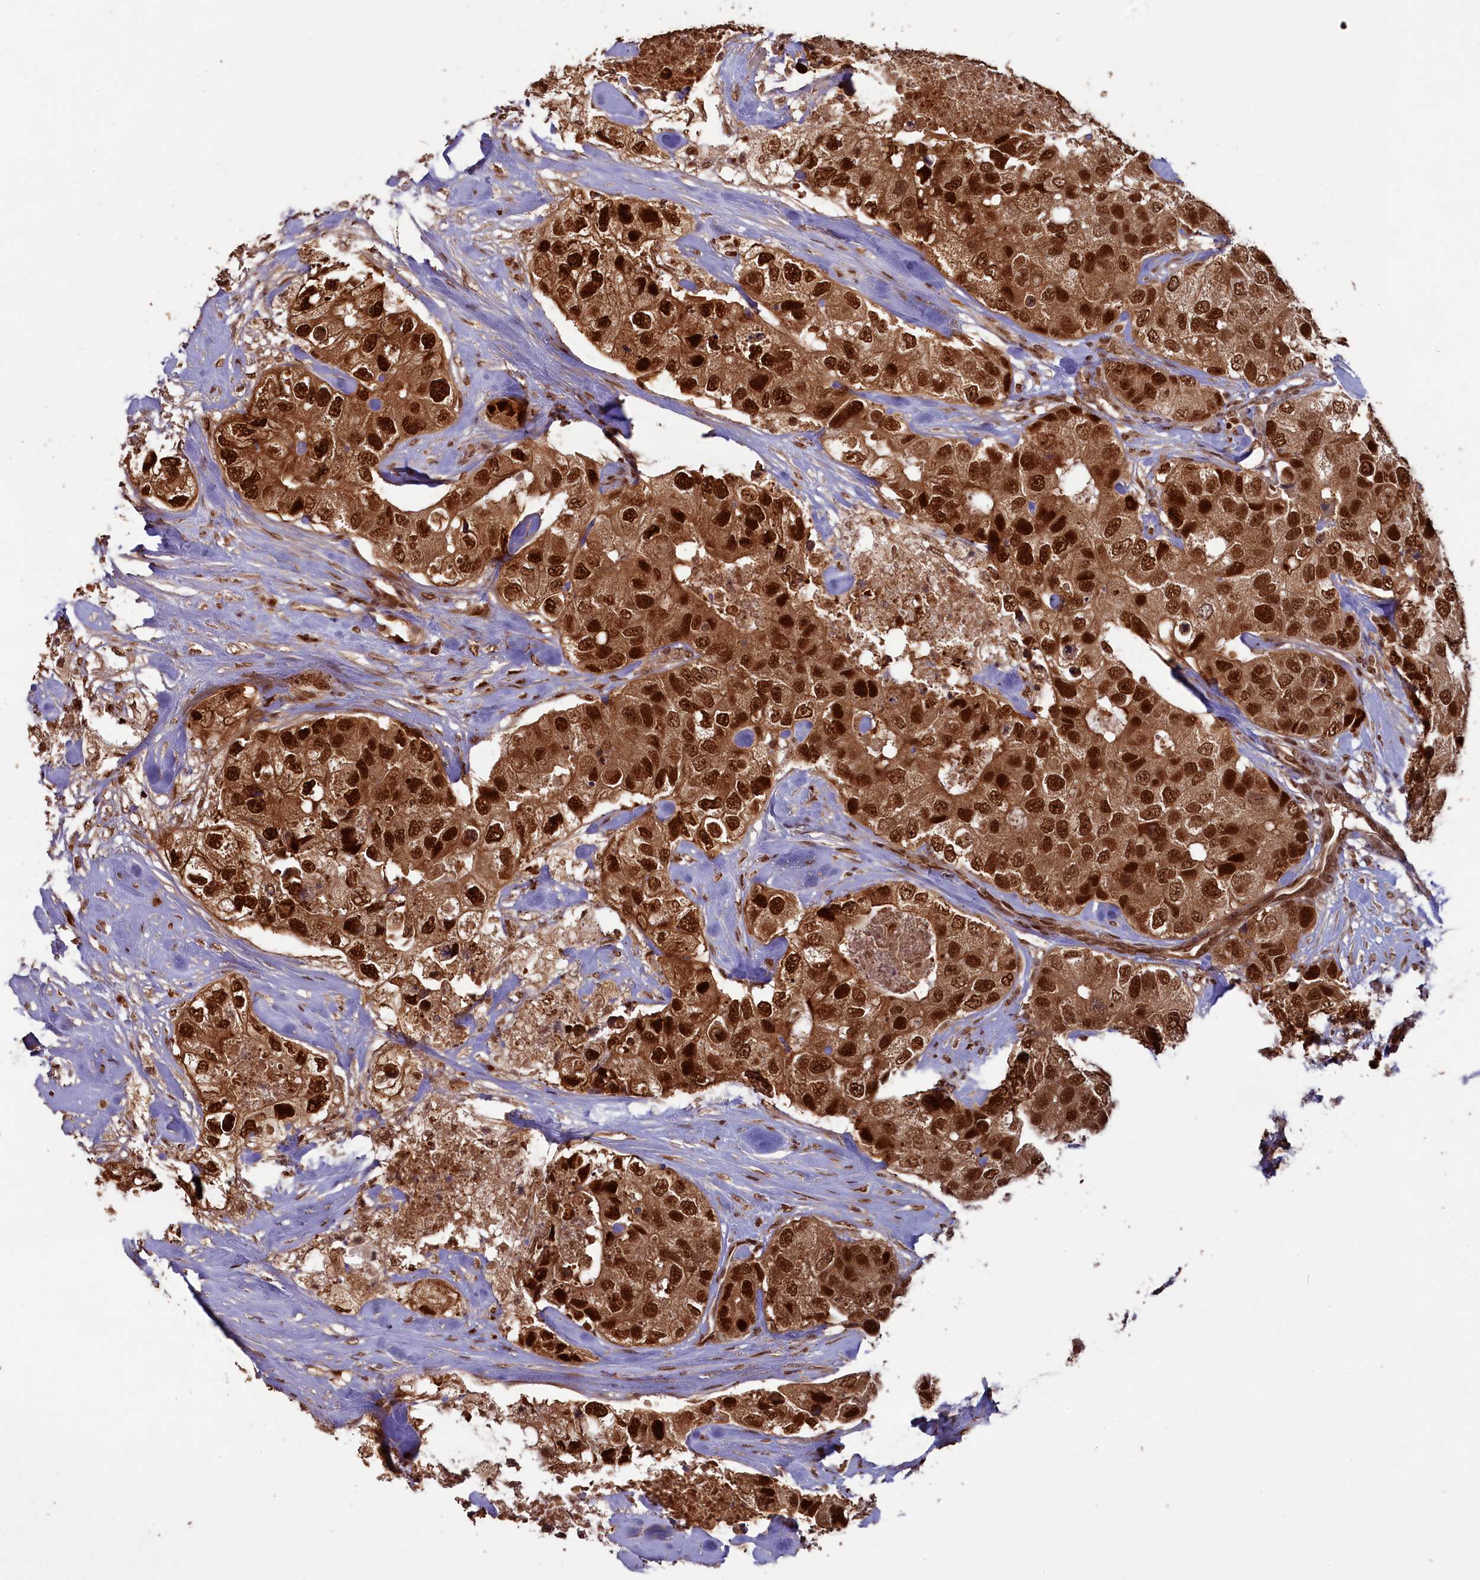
{"staining": {"intensity": "strong", "quantity": ">75%", "location": "cytoplasmic/membranous,nuclear"}, "tissue": "breast cancer", "cell_type": "Tumor cells", "image_type": "cancer", "snomed": [{"axis": "morphology", "description": "Duct carcinoma"}, {"axis": "topography", "description": "Breast"}], "caption": "Brown immunohistochemical staining in human breast cancer displays strong cytoplasmic/membranous and nuclear expression in about >75% of tumor cells. (DAB (3,3'-diaminobenzidine) = brown stain, brightfield microscopy at high magnification).", "gene": "NAE1", "patient": {"sex": "female", "age": 62}}